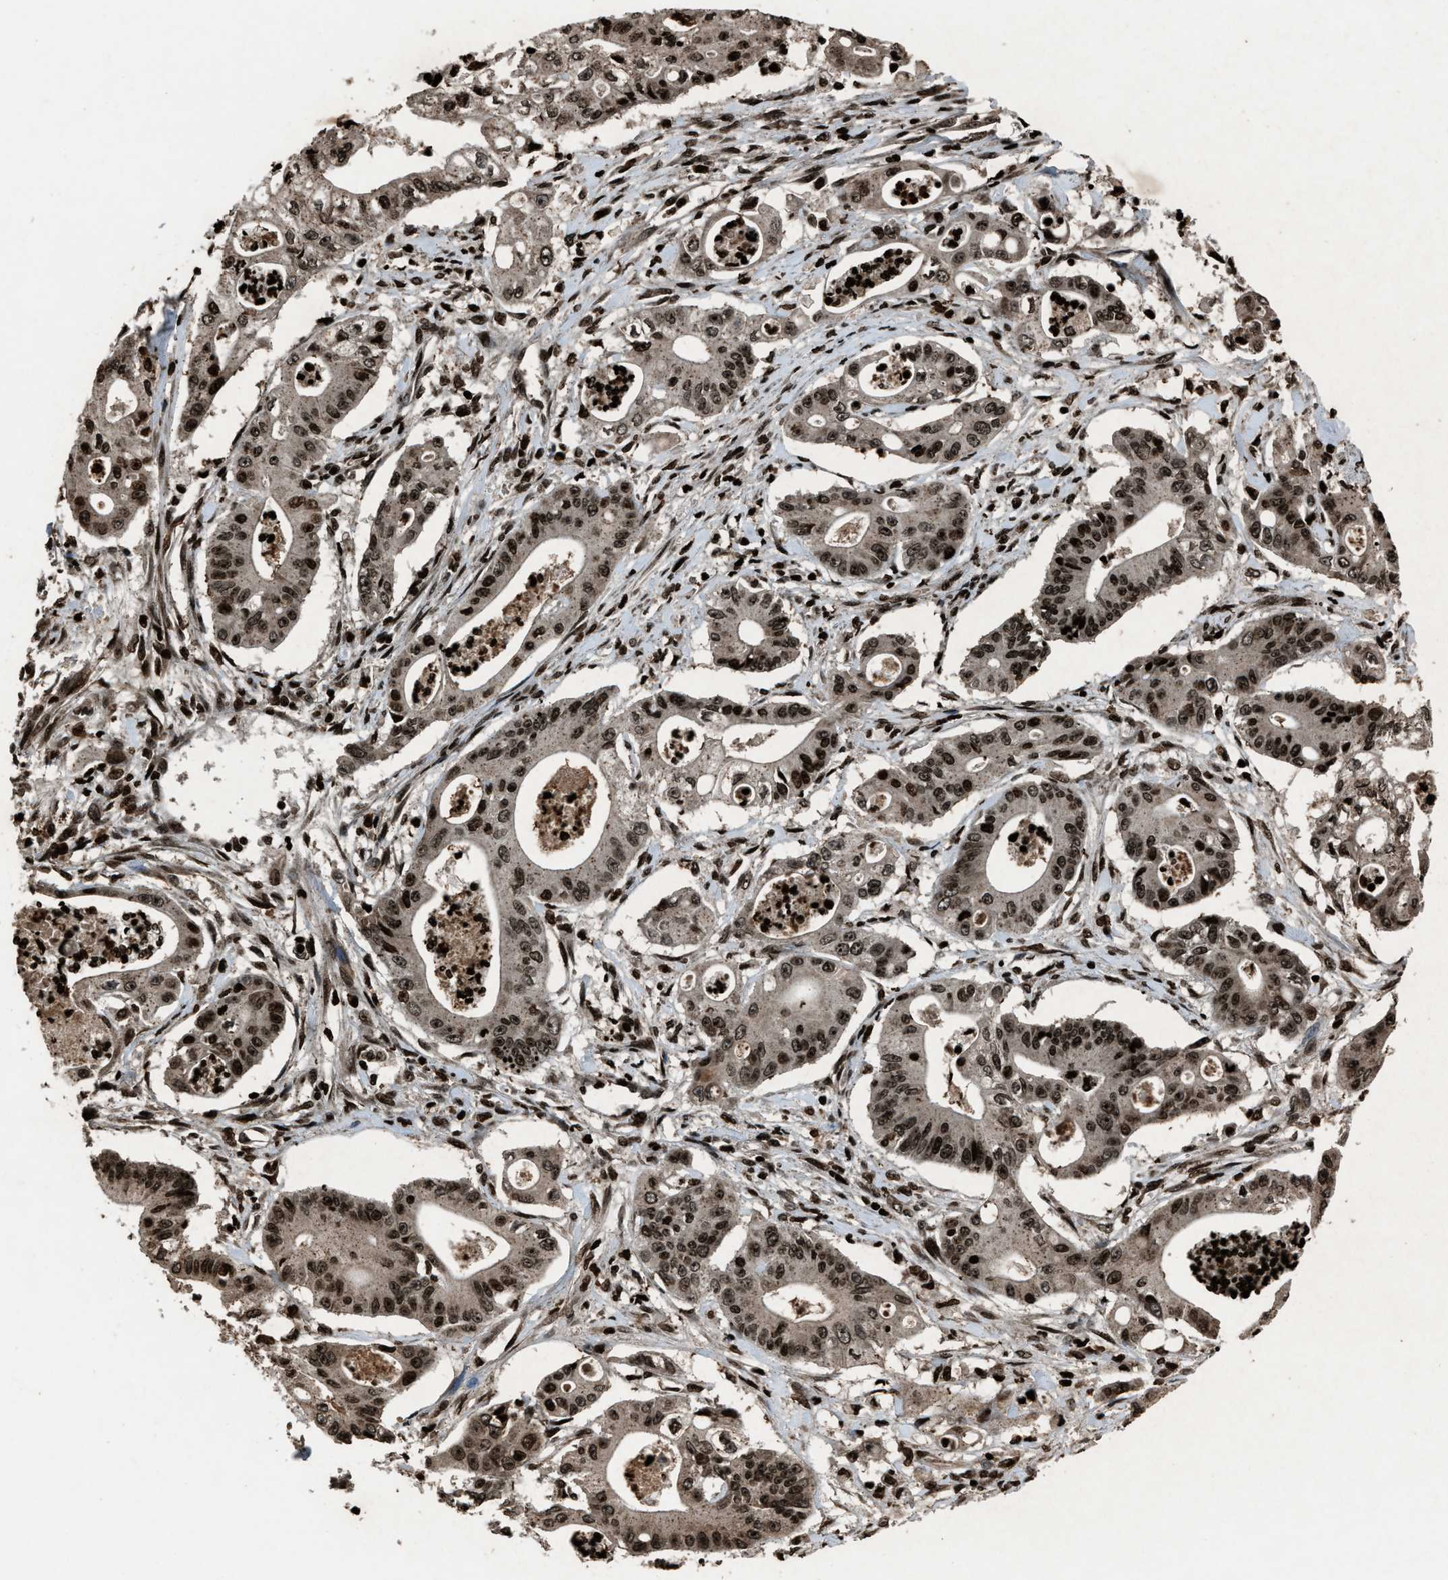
{"staining": {"intensity": "strong", "quantity": ">75%", "location": "nuclear"}, "tissue": "pancreatic cancer", "cell_type": "Tumor cells", "image_type": "cancer", "snomed": [{"axis": "morphology", "description": "Normal tissue, NOS"}, {"axis": "topography", "description": "Lymph node"}], "caption": "Brown immunohistochemical staining in pancreatic cancer displays strong nuclear staining in approximately >75% of tumor cells.", "gene": "H4C1", "patient": {"sex": "male", "age": 62}}